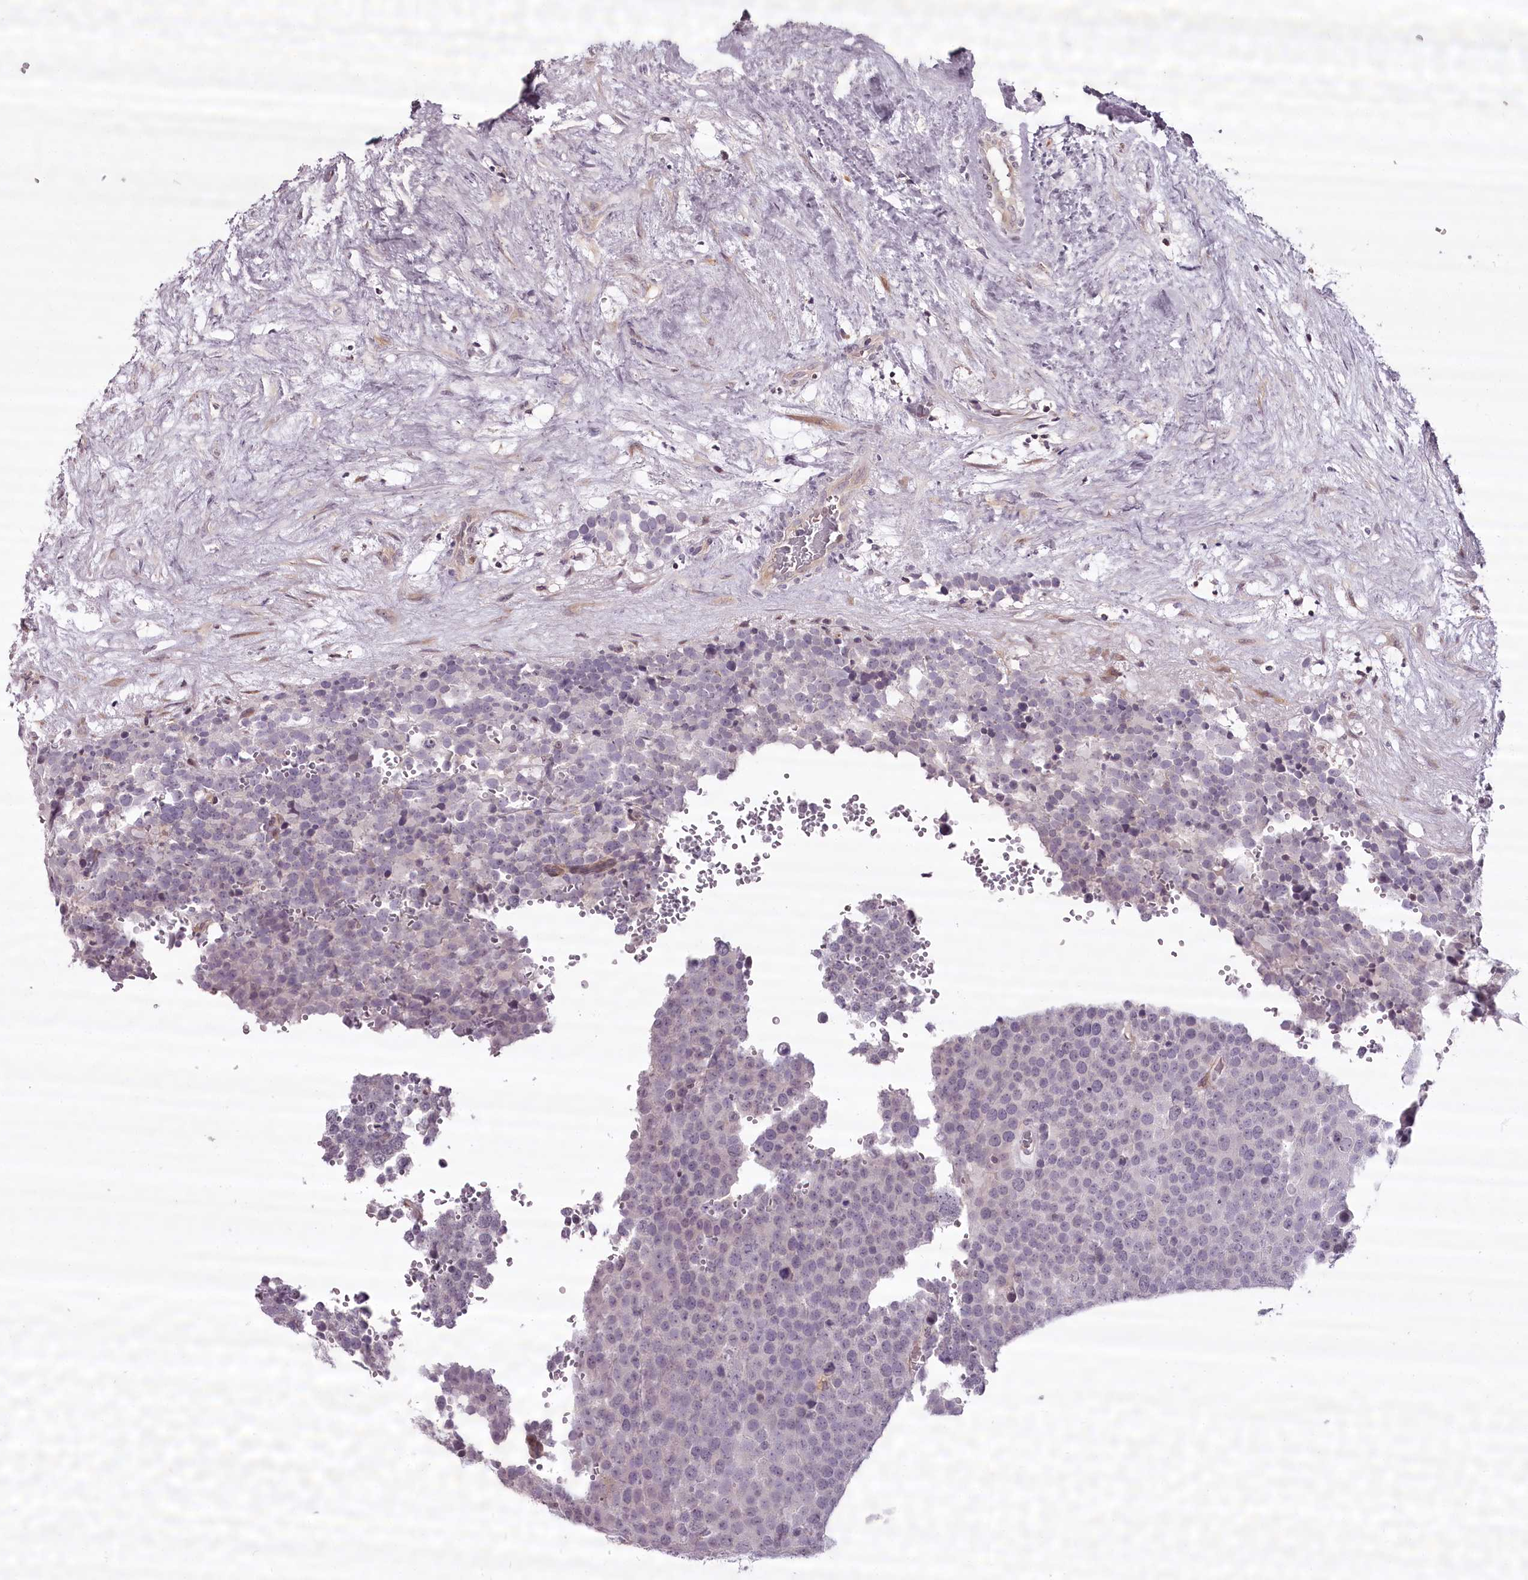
{"staining": {"intensity": "negative", "quantity": "none", "location": "none"}, "tissue": "testis cancer", "cell_type": "Tumor cells", "image_type": "cancer", "snomed": [{"axis": "morphology", "description": "Seminoma, NOS"}, {"axis": "topography", "description": "Testis"}], "caption": "IHC histopathology image of human testis cancer (seminoma) stained for a protein (brown), which displays no staining in tumor cells.", "gene": "CCDC92", "patient": {"sex": "male", "age": 71}}